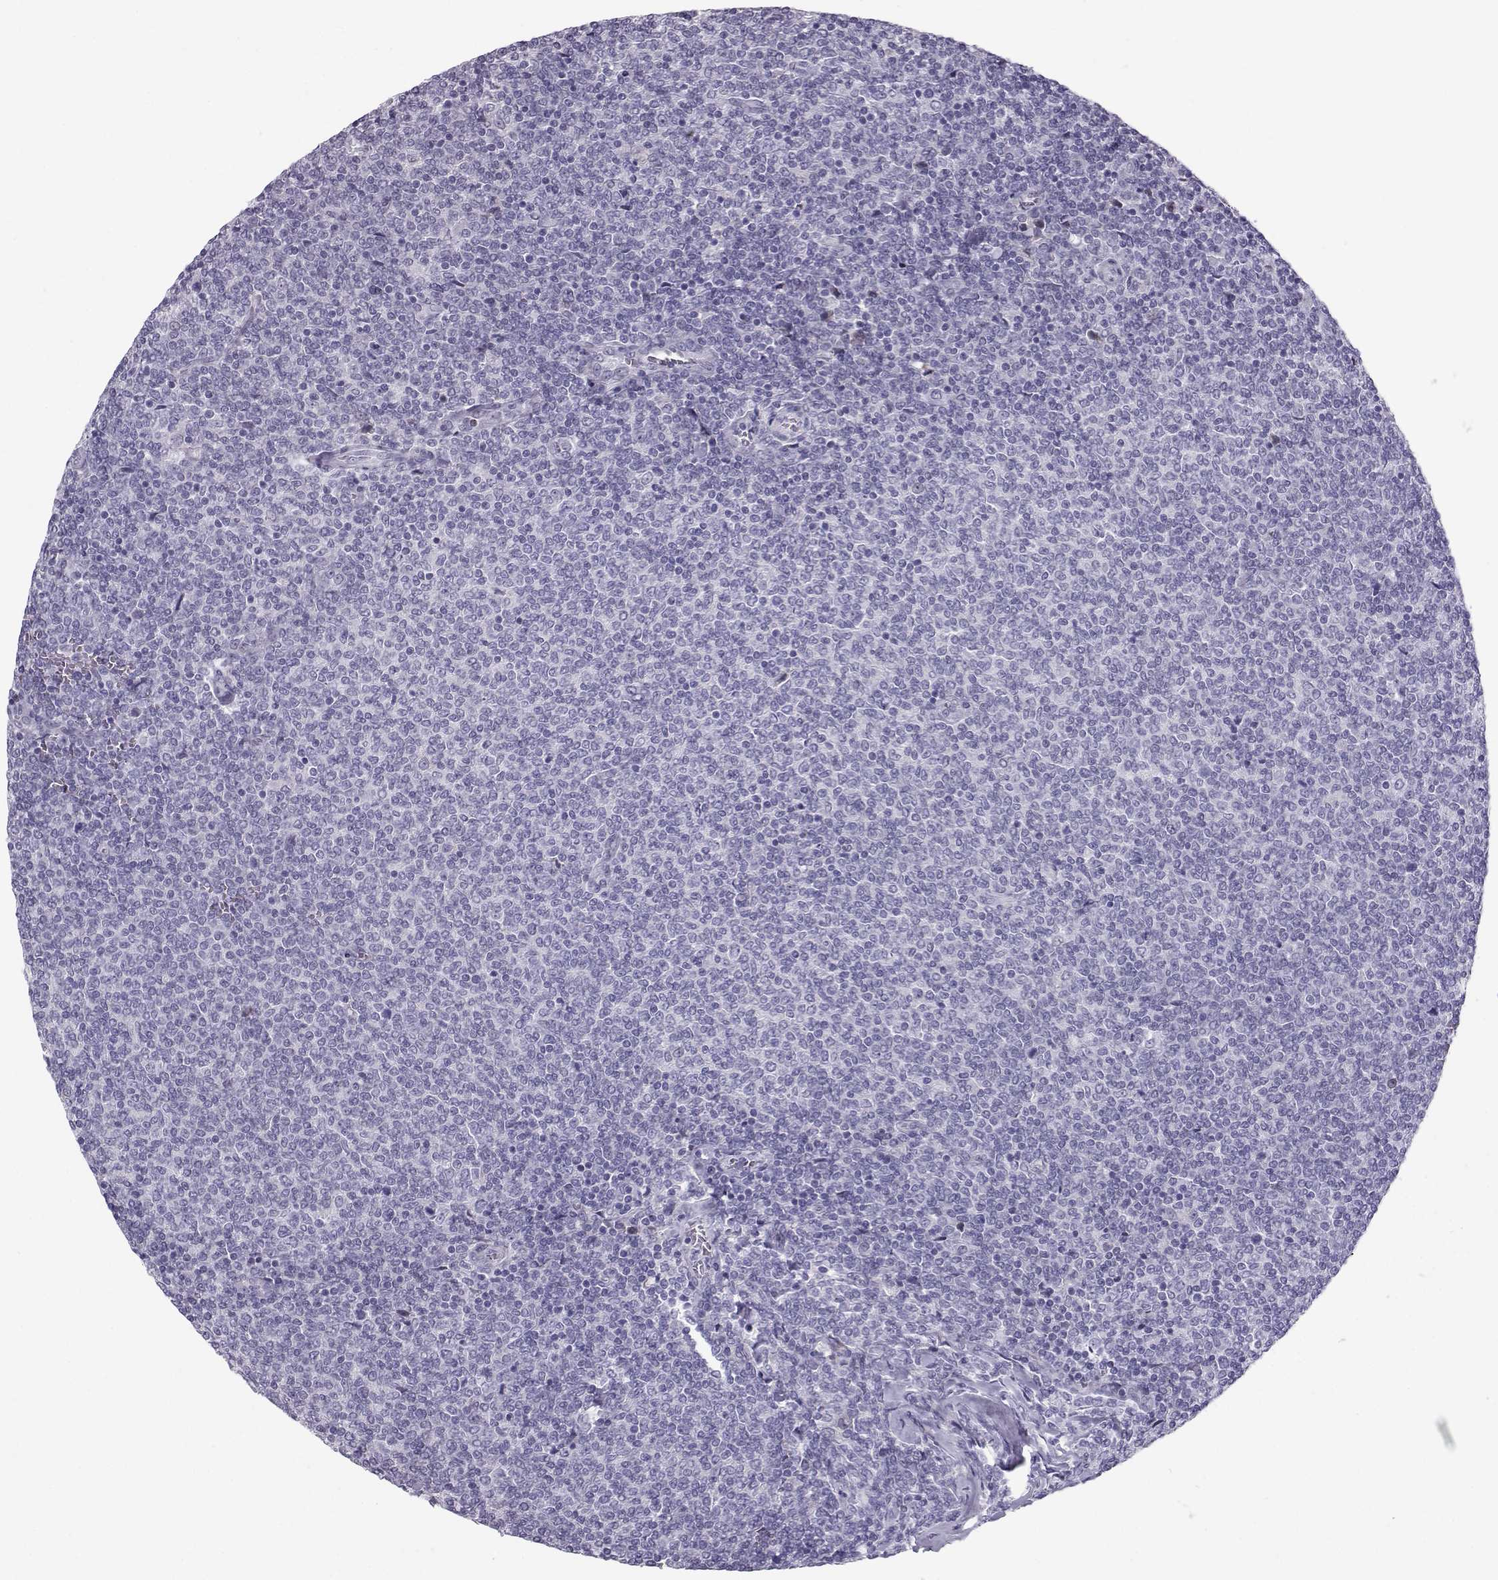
{"staining": {"intensity": "negative", "quantity": "none", "location": "none"}, "tissue": "lymphoma", "cell_type": "Tumor cells", "image_type": "cancer", "snomed": [{"axis": "morphology", "description": "Malignant lymphoma, non-Hodgkin's type, Low grade"}, {"axis": "topography", "description": "Lymph node"}], "caption": "Malignant lymphoma, non-Hodgkin's type (low-grade) was stained to show a protein in brown. There is no significant positivity in tumor cells. (DAB (3,3'-diaminobenzidine) immunohistochemistry (IHC) visualized using brightfield microscopy, high magnification).", "gene": "DMRT3", "patient": {"sex": "male", "age": 52}}